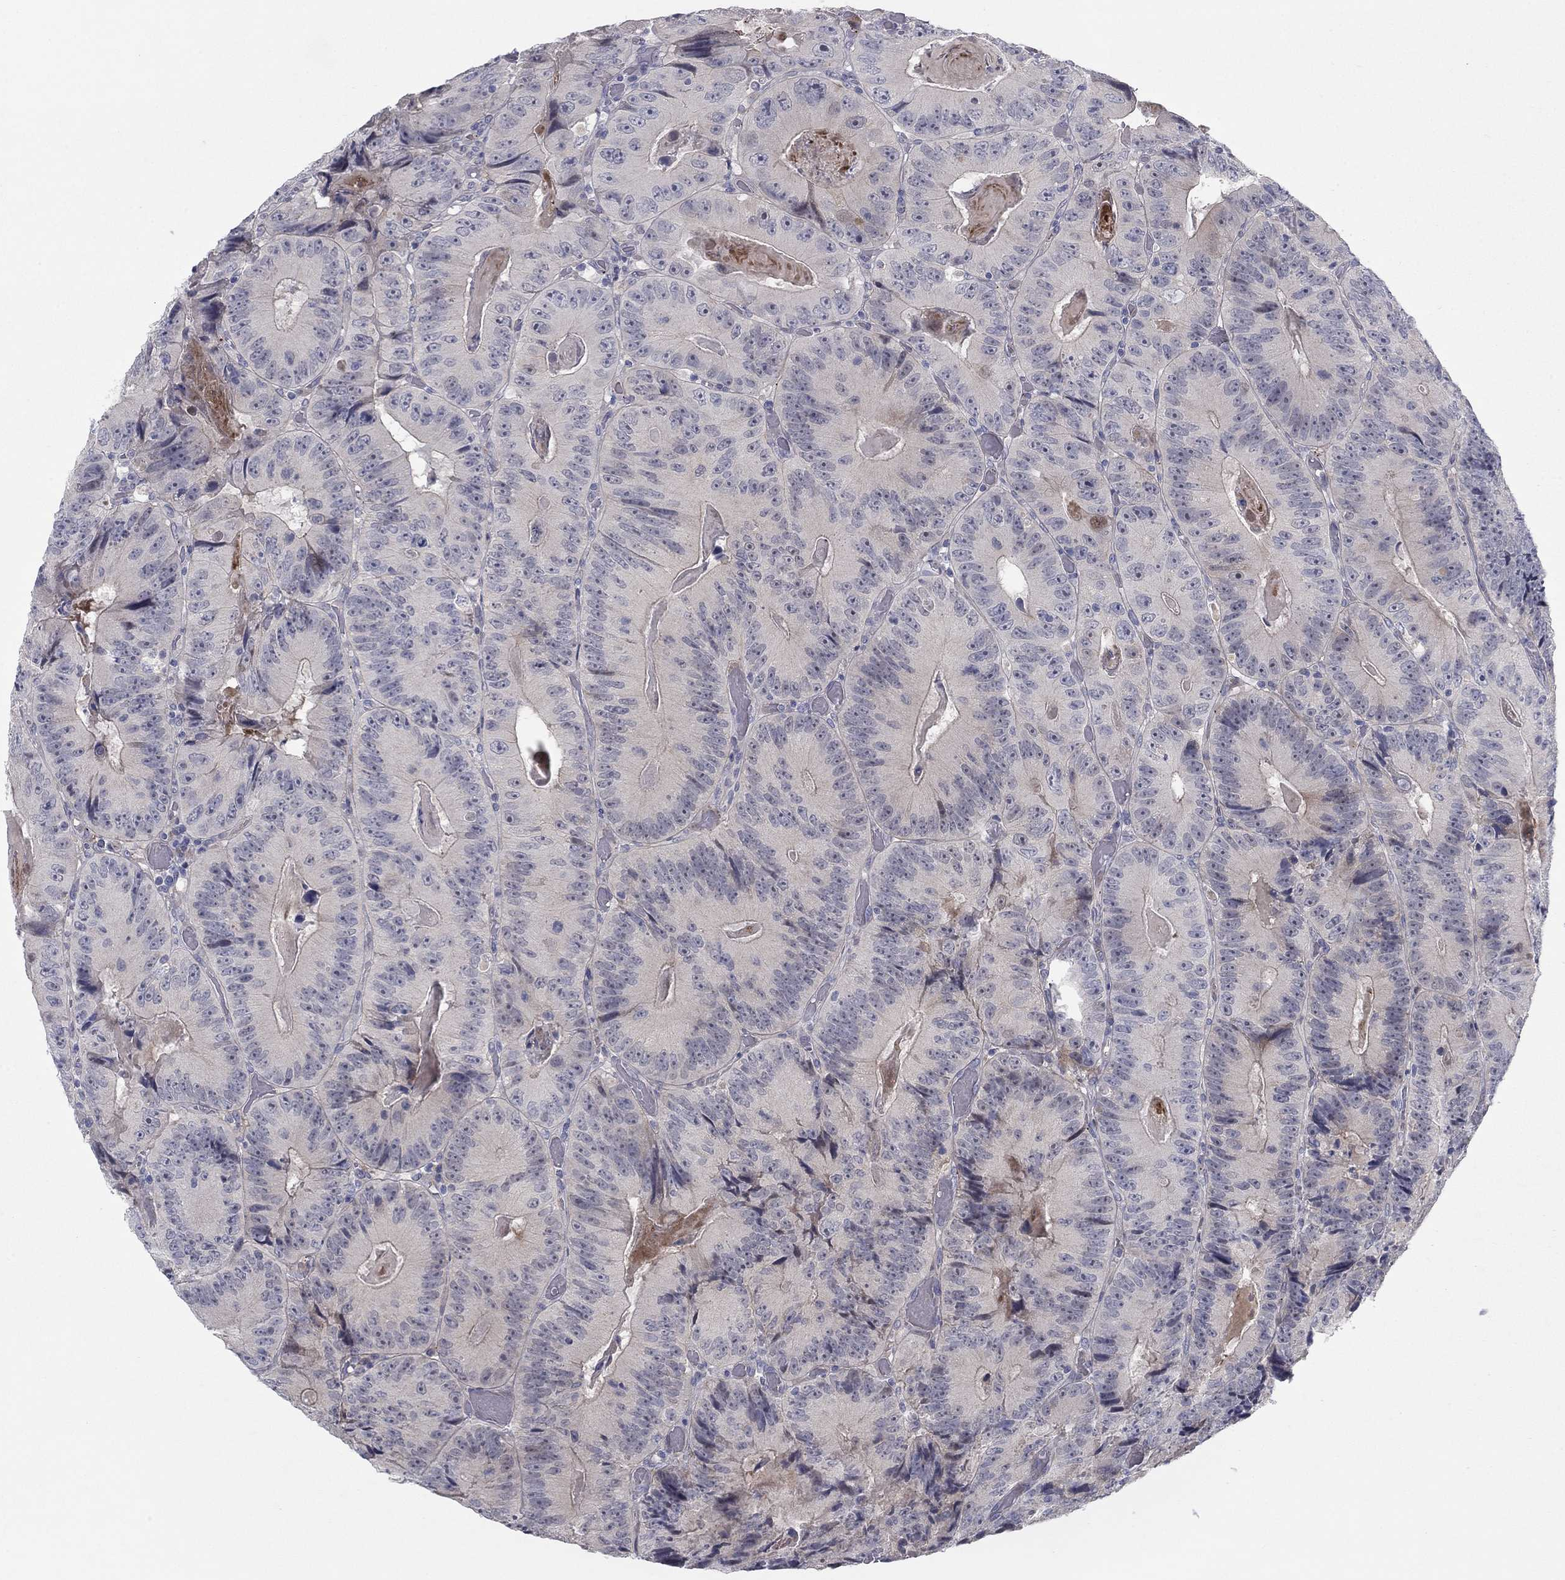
{"staining": {"intensity": "negative", "quantity": "none", "location": "none"}, "tissue": "colorectal cancer", "cell_type": "Tumor cells", "image_type": "cancer", "snomed": [{"axis": "morphology", "description": "Adenocarcinoma, NOS"}, {"axis": "topography", "description": "Colon"}], "caption": "Colorectal adenocarcinoma was stained to show a protein in brown. There is no significant expression in tumor cells.", "gene": "AMN1", "patient": {"sex": "female", "age": 86}}